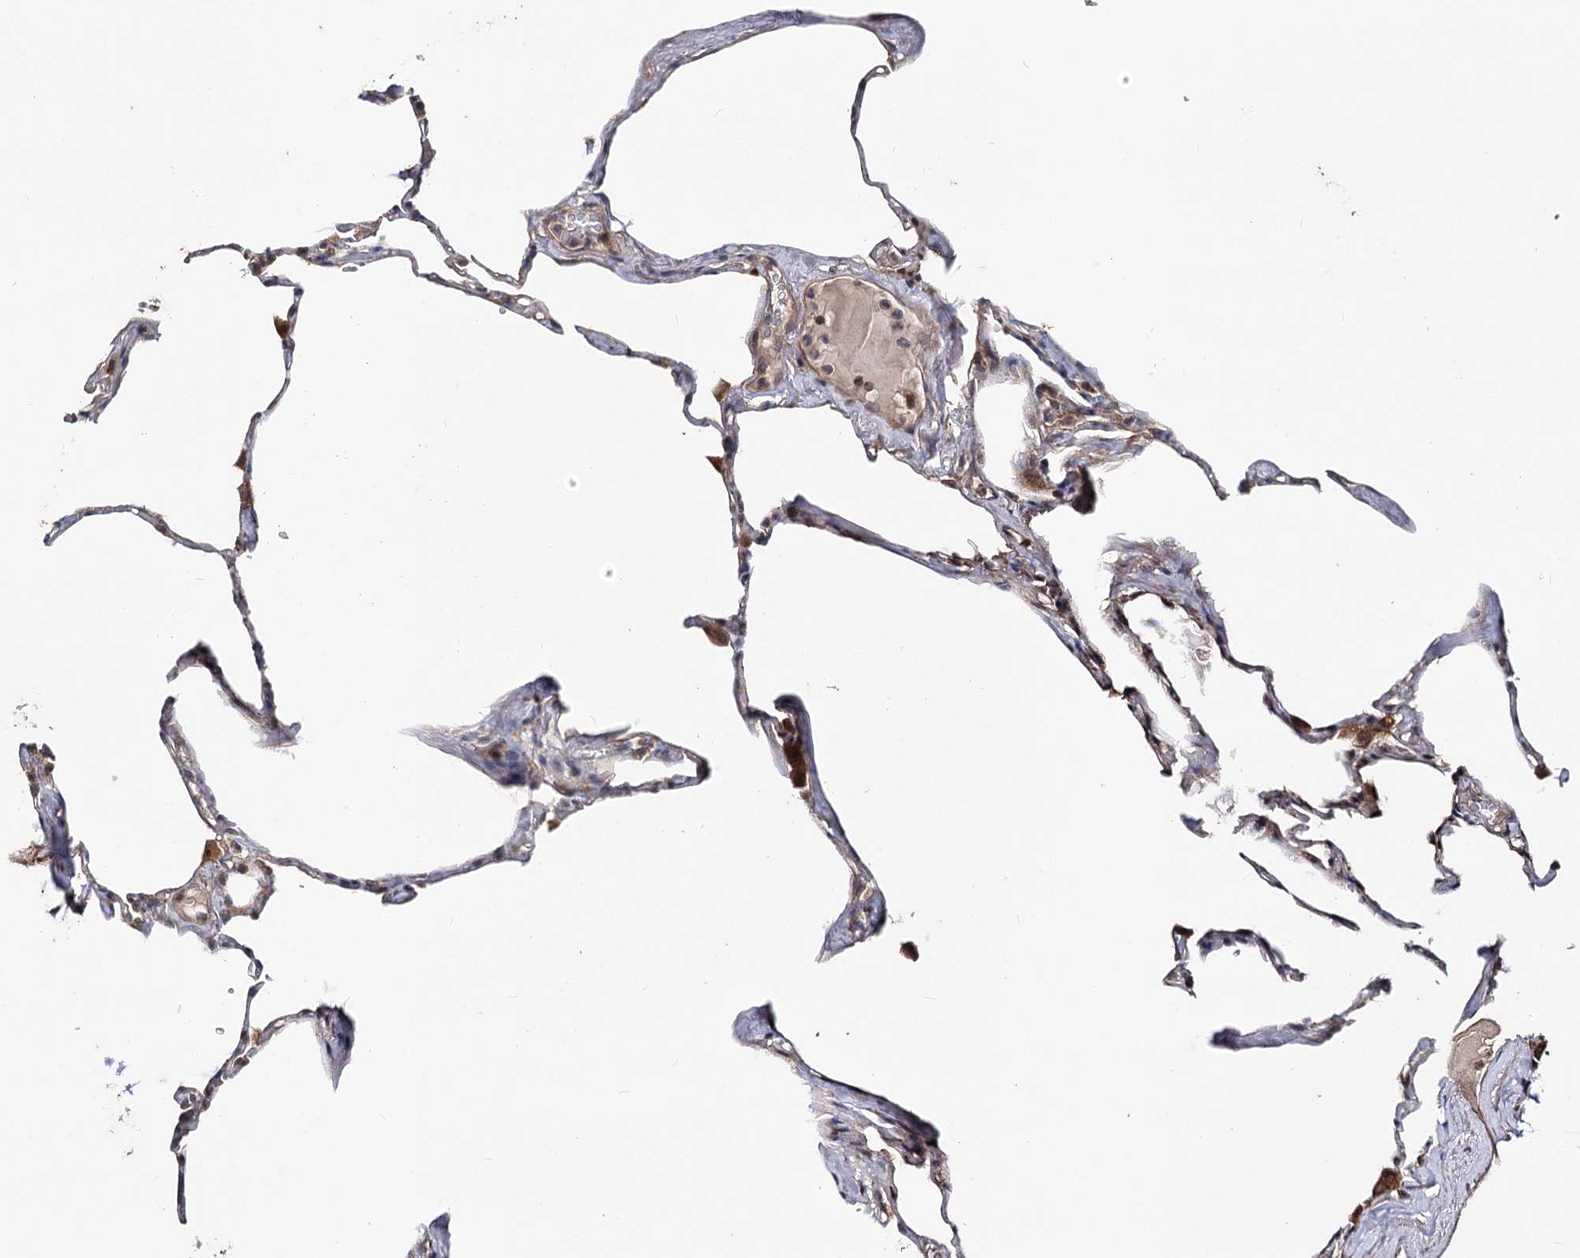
{"staining": {"intensity": "moderate", "quantity": "25%-75%", "location": "cytoplasmic/membranous"}, "tissue": "lung", "cell_type": "Alveolar cells", "image_type": "normal", "snomed": [{"axis": "morphology", "description": "Normal tissue, NOS"}, {"axis": "topography", "description": "Lung"}], "caption": "A brown stain highlights moderate cytoplasmic/membranous staining of a protein in alveolar cells of benign lung. (brown staining indicates protein expression, while blue staining denotes nuclei).", "gene": "MINDY3", "patient": {"sex": "male", "age": 65}}